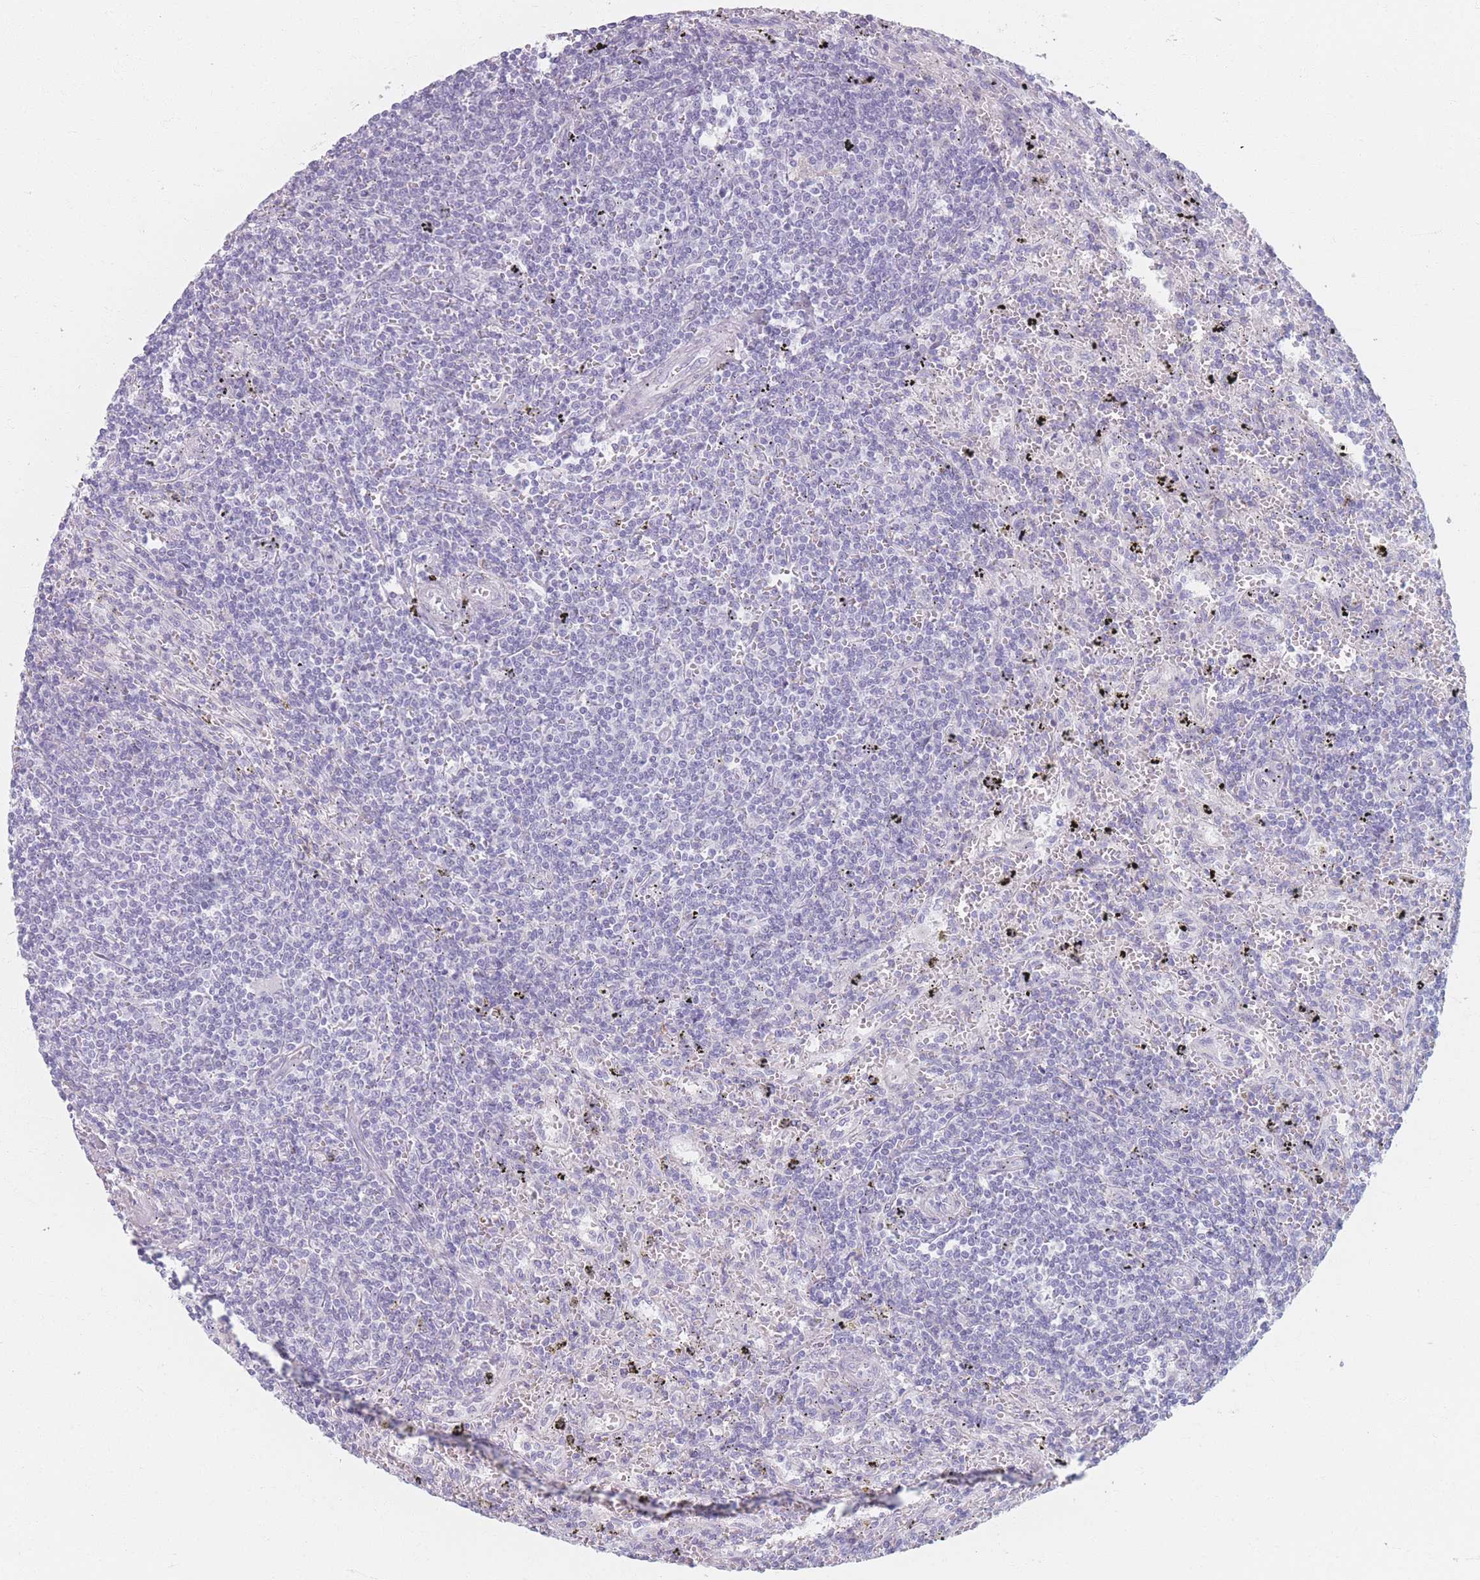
{"staining": {"intensity": "negative", "quantity": "none", "location": "none"}, "tissue": "lymphoma", "cell_type": "Tumor cells", "image_type": "cancer", "snomed": [{"axis": "morphology", "description": "Malignant lymphoma, non-Hodgkin's type, Low grade"}, {"axis": "topography", "description": "Spleen"}], "caption": "DAB (3,3'-diaminobenzidine) immunohistochemical staining of human low-grade malignant lymphoma, non-Hodgkin's type displays no significant positivity in tumor cells.", "gene": "PIGM", "patient": {"sex": "male", "age": 76}}